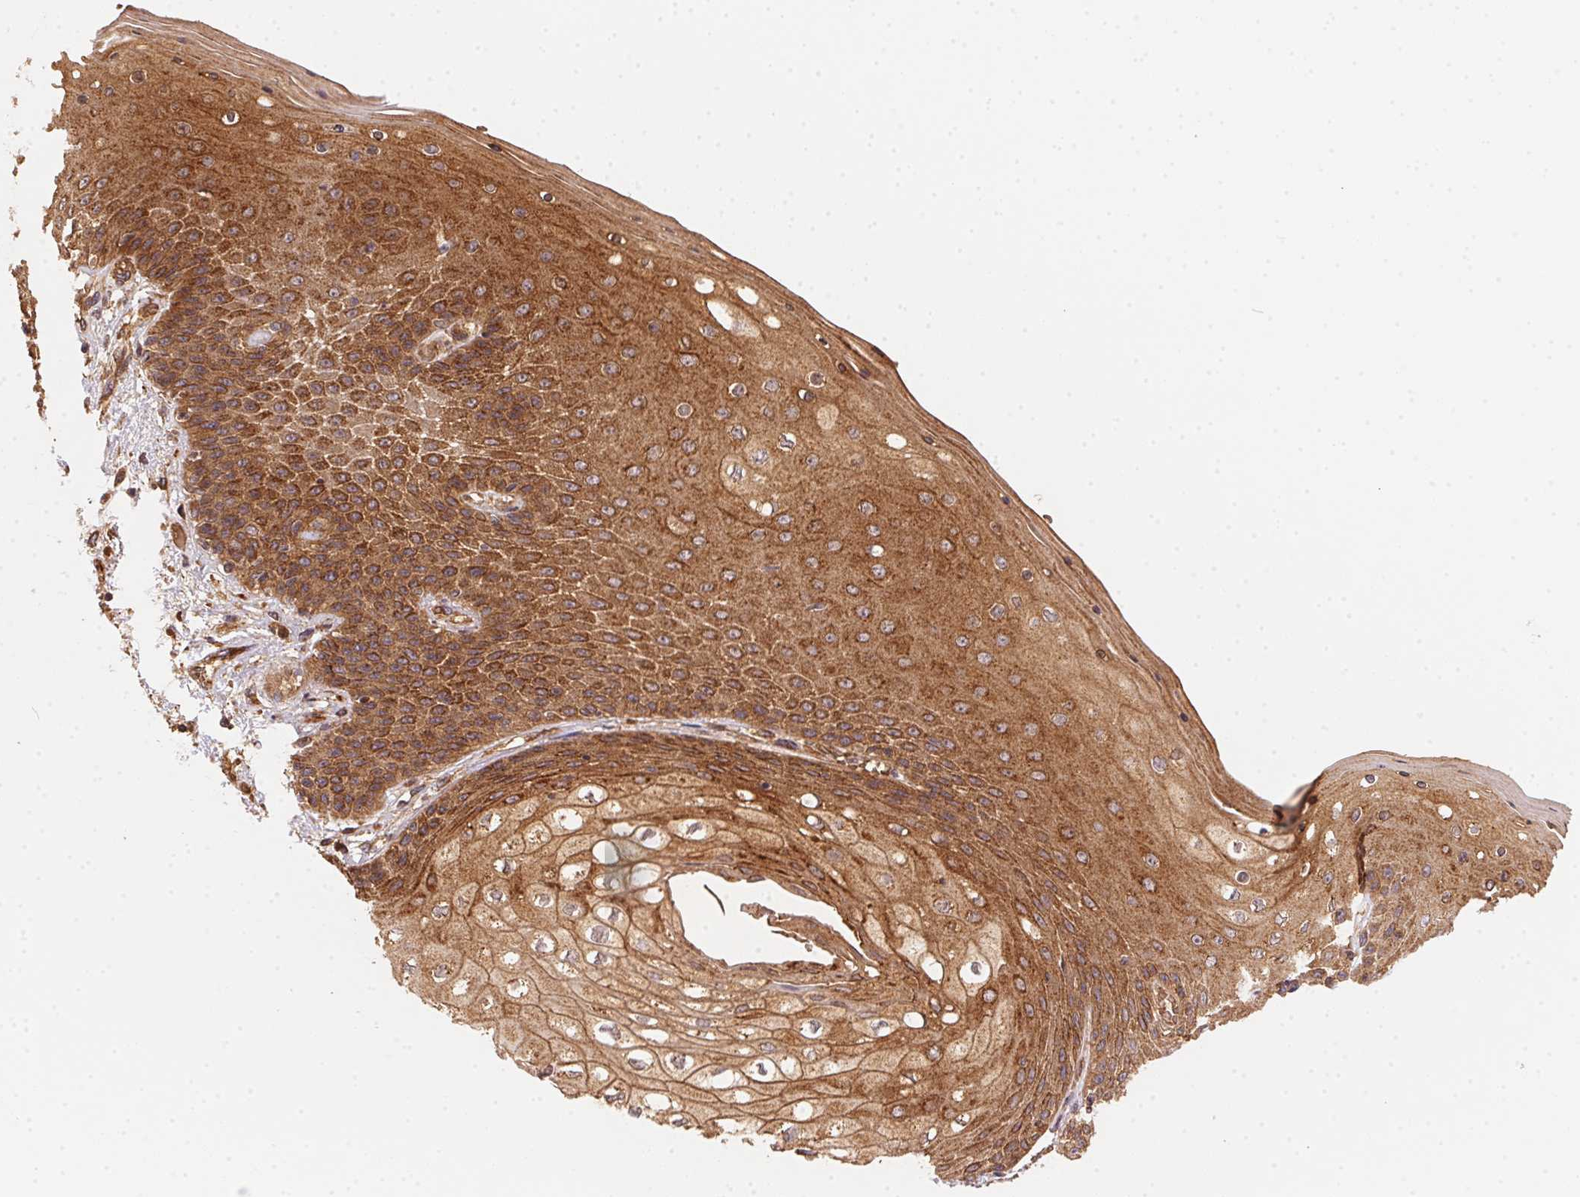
{"staining": {"intensity": "strong", "quantity": ">75%", "location": "cytoplasmic/membranous"}, "tissue": "skin", "cell_type": "Epidermal cells", "image_type": "normal", "snomed": [{"axis": "morphology", "description": "Normal tissue, NOS"}, {"axis": "topography", "description": "Anal"}], "caption": "Approximately >75% of epidermal cells in benign skin exhibit strong cytoplasmic/membranous protein positivity as visualized by brown immunohistochemical staining.", "gene": "USE1", "patient": {"sex": "female", "age": 46}}